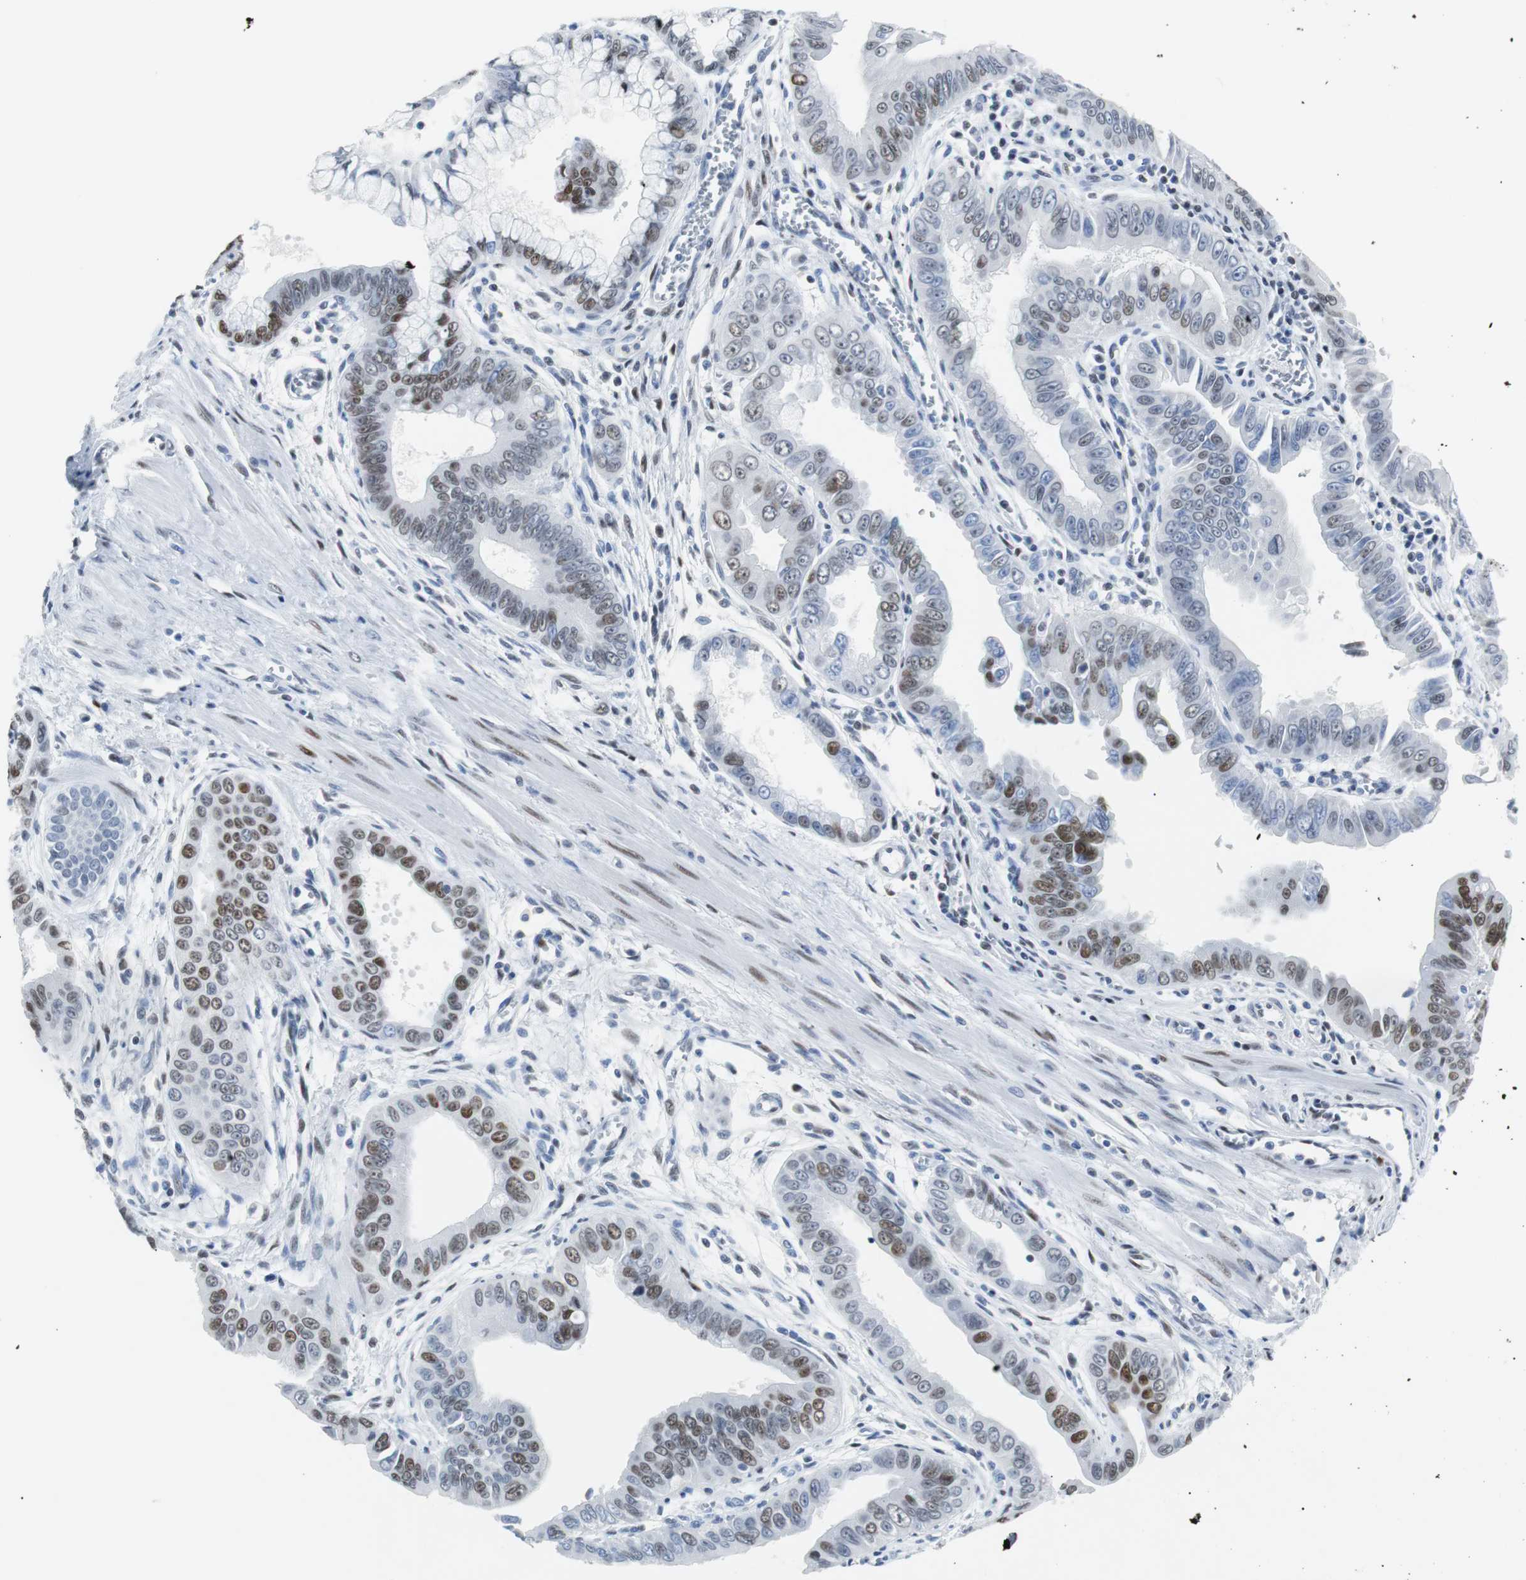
{"staining": {"intensity": "moderate", "quantity": "25%-75%", "location": "nuclear"}, "tissue": "pancreatic cancer", "cell_type": "Tumor cells", "image_type": "cancer", "snomed": [{"axis": "morphology", "description": "Normal tissue, NOS"}, {"axis": "topography", "description": "Lymph node"}], "caption": "Tumor cells show medium levels of moderate nuclear expression in about 25%-75% of cells in human pancreatic cancer.", "gene": "JUN", "patient": {"sex": "male", "age": 50}}